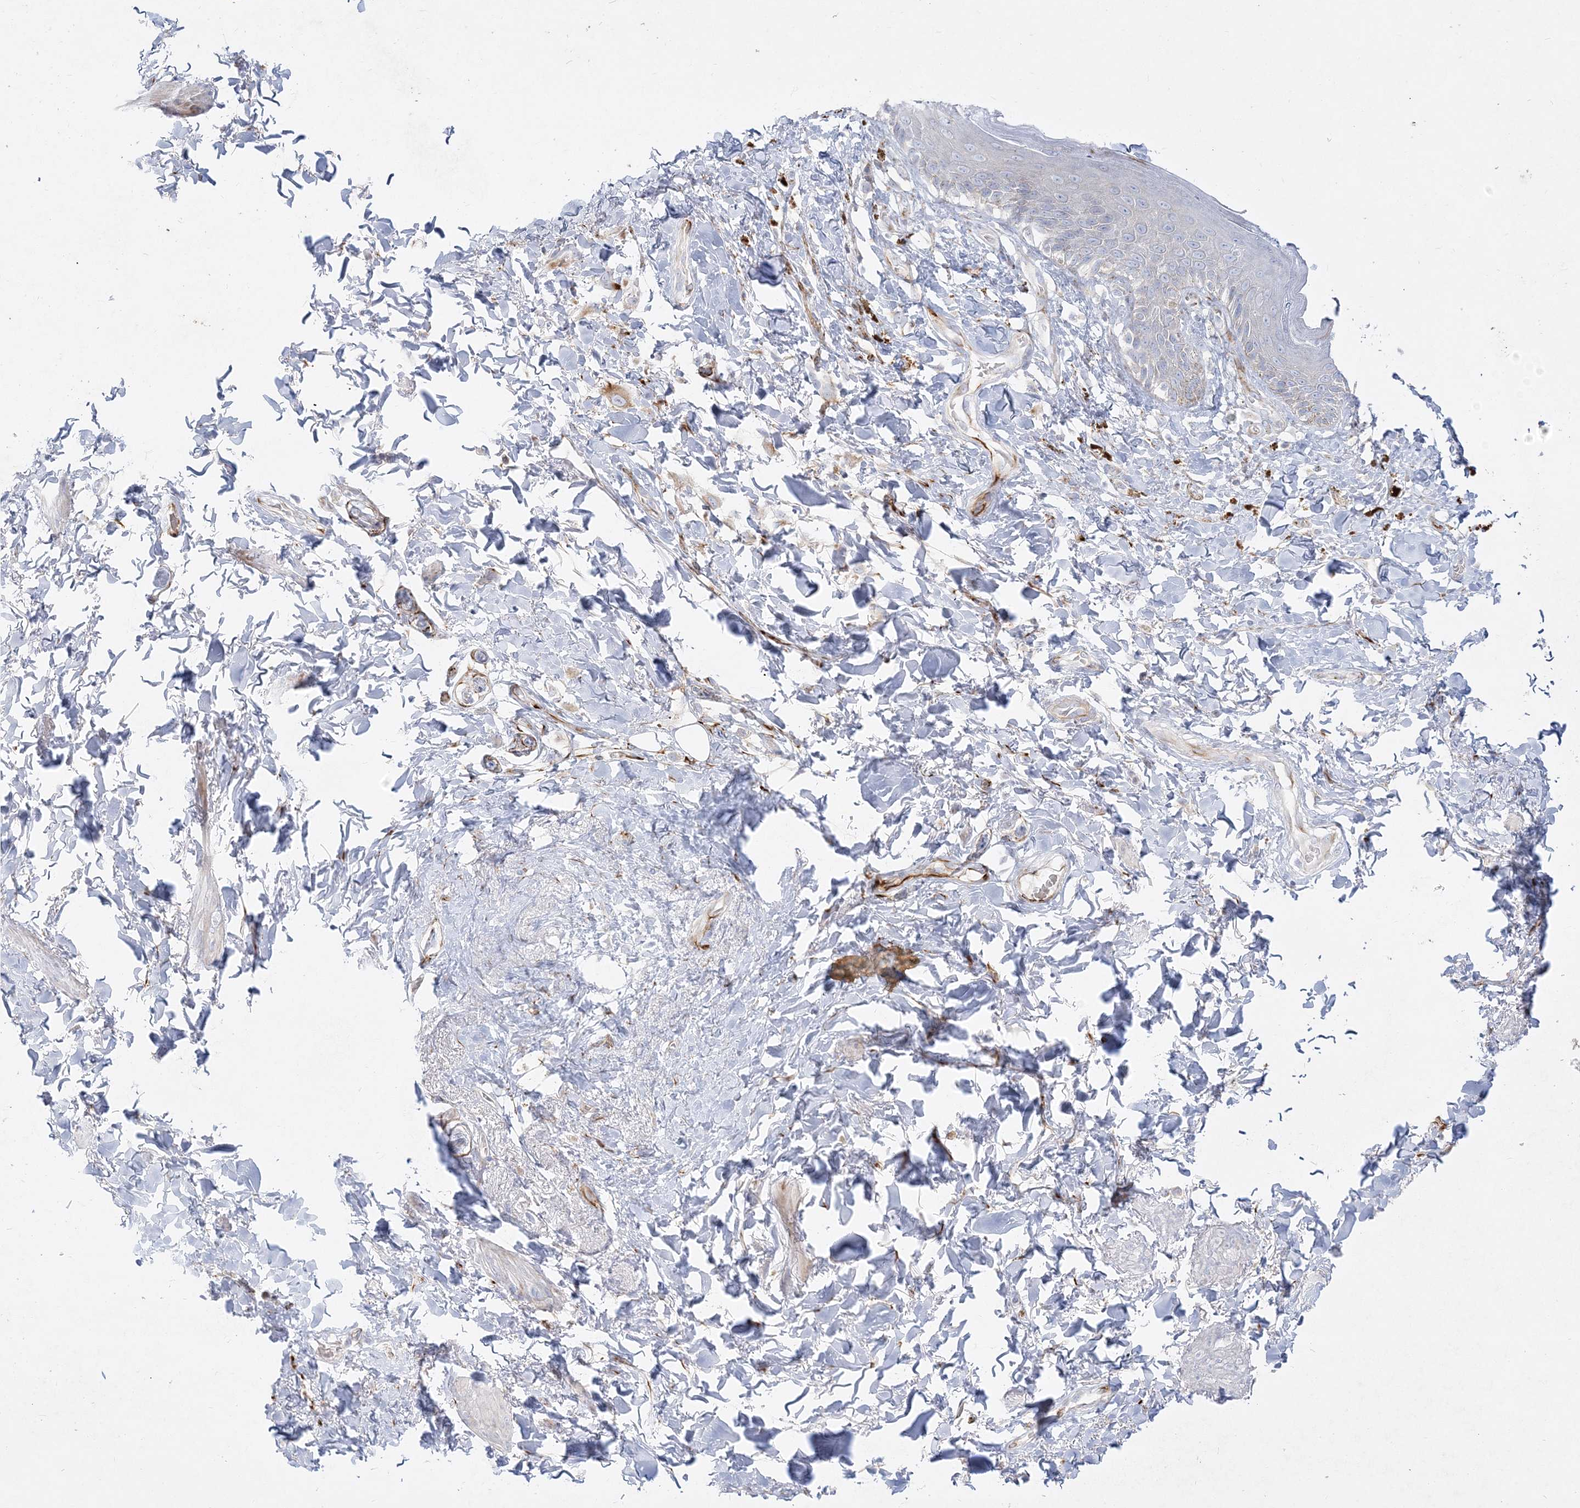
{"staining": {"intensity": "moderate", "quantity": "<25%", "location": "cytoplasmic/membranous"}, "tissue": "skin", "cell_type": "Epidermal cells", "image_type": "normal", "snomed": [{"axis": "morphology", "description": "Normal tissue, NOS"}, {"axis": "topography", "description": "Anal"}], "caption": "Moderate cytoplasmic/membranous staining for a protein is seen in approximately <25% of epidermal cells of benign skin using immunohistochemistry.", "gene": "GPAT2", "patient": {"sex": "female", "age": 78}}